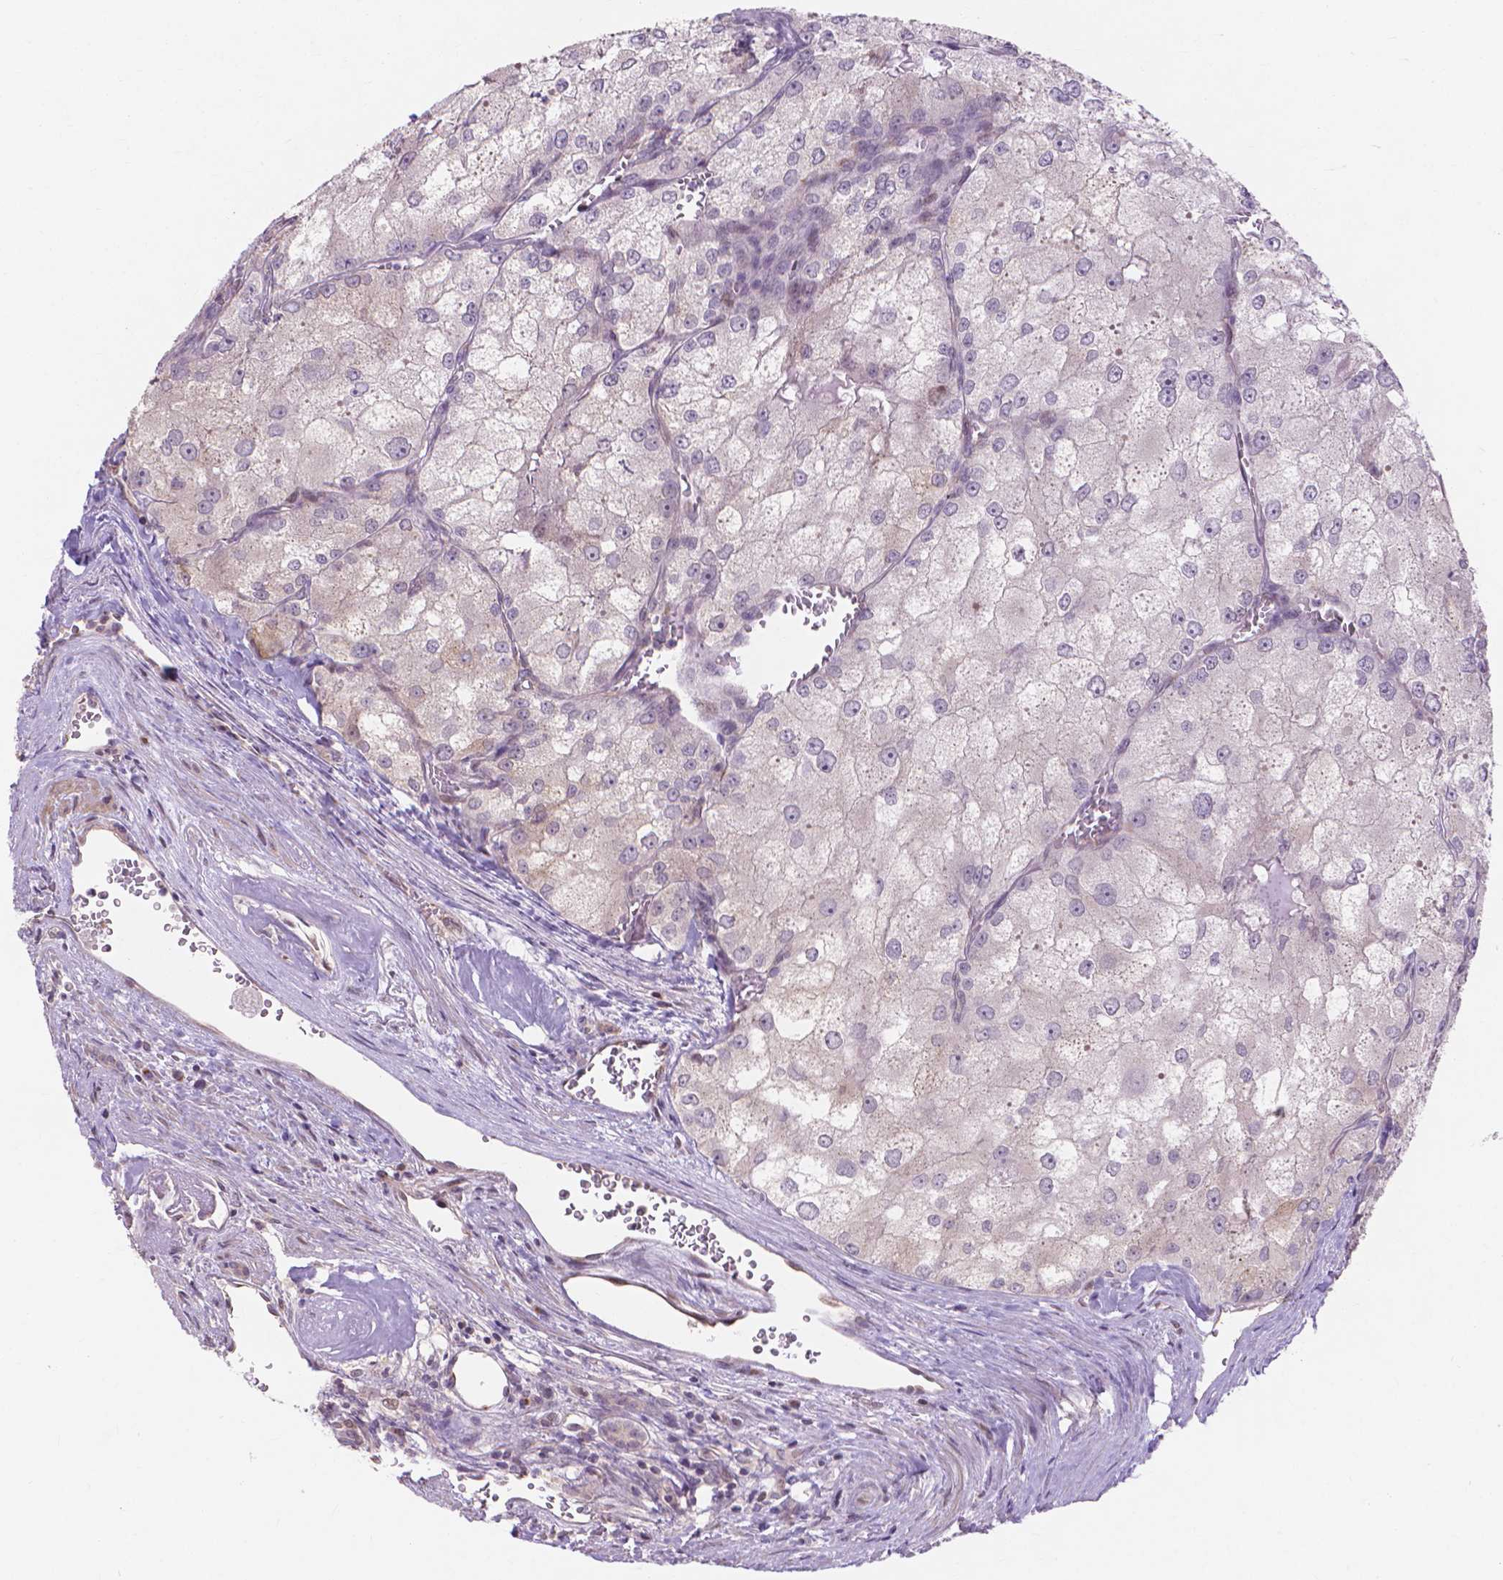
{"staining": {"intensity": "negative", "quantity": "none", "location": "none"}, "tissue": "renal cancer", "cell_type": "Tumor cells", "image_type": "cancer", "snomed": [{"axis": "morphology", "description": "Adenocarcinoma, NOS"}, {"axis": "topography", "description": "Kidney"}], "caption": "Immunohistochemistry (IHC) histopathology image of neoplastic tissue: human renal adenocarcinoma stained with DAB reveals no significant protein positivity in tumor cells.", "gene": "PRDM13", "patient": {"sex": "female", "age": 70}}